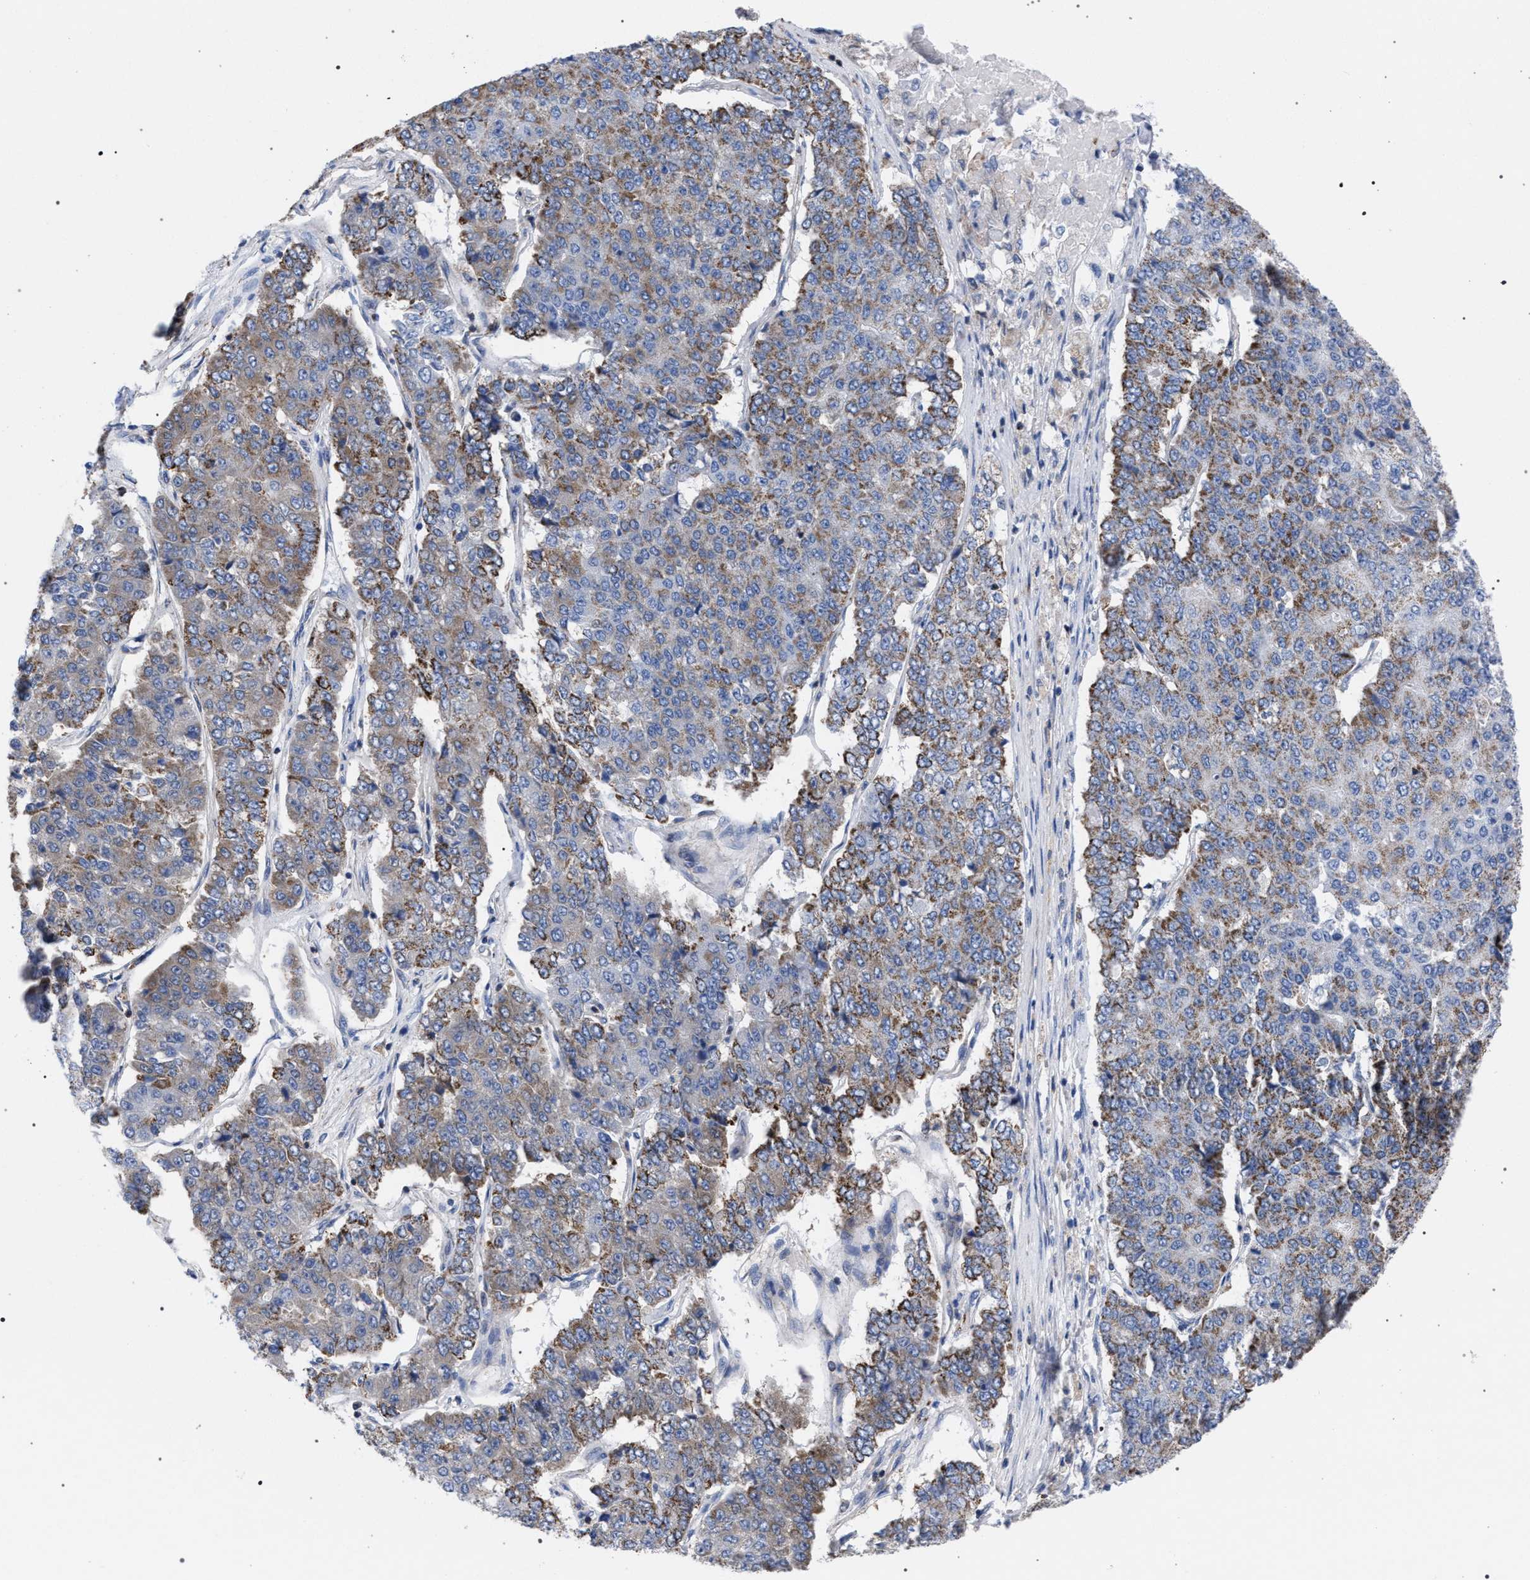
{"staining": {"intensity": "moderate", "quantity": "25%-75%", "location": "cytoplasmic/membranous"}, "tissue": "pancreatic cancer", "cell_type": "Tumor cells", "image_type": "cancer", "snomed": [{"axis": "morphology", "description": "Adenocarcinoma, NOS"}, {"axis": "topography", "description": "Pancreas"}], "caption": "IHC photomicrograph of neoplastic tissue: adenocarcinoma (pancreatic) stained using immunohistochemistry reveals medium levels of moderate protein expression localized specifically in the cytoplasmic/membranous of tumor cells, appearing as a cytoplasmic/membranous brown color.", "gene": "ACADS", "patient": {"sex": "male", "age": 50}}